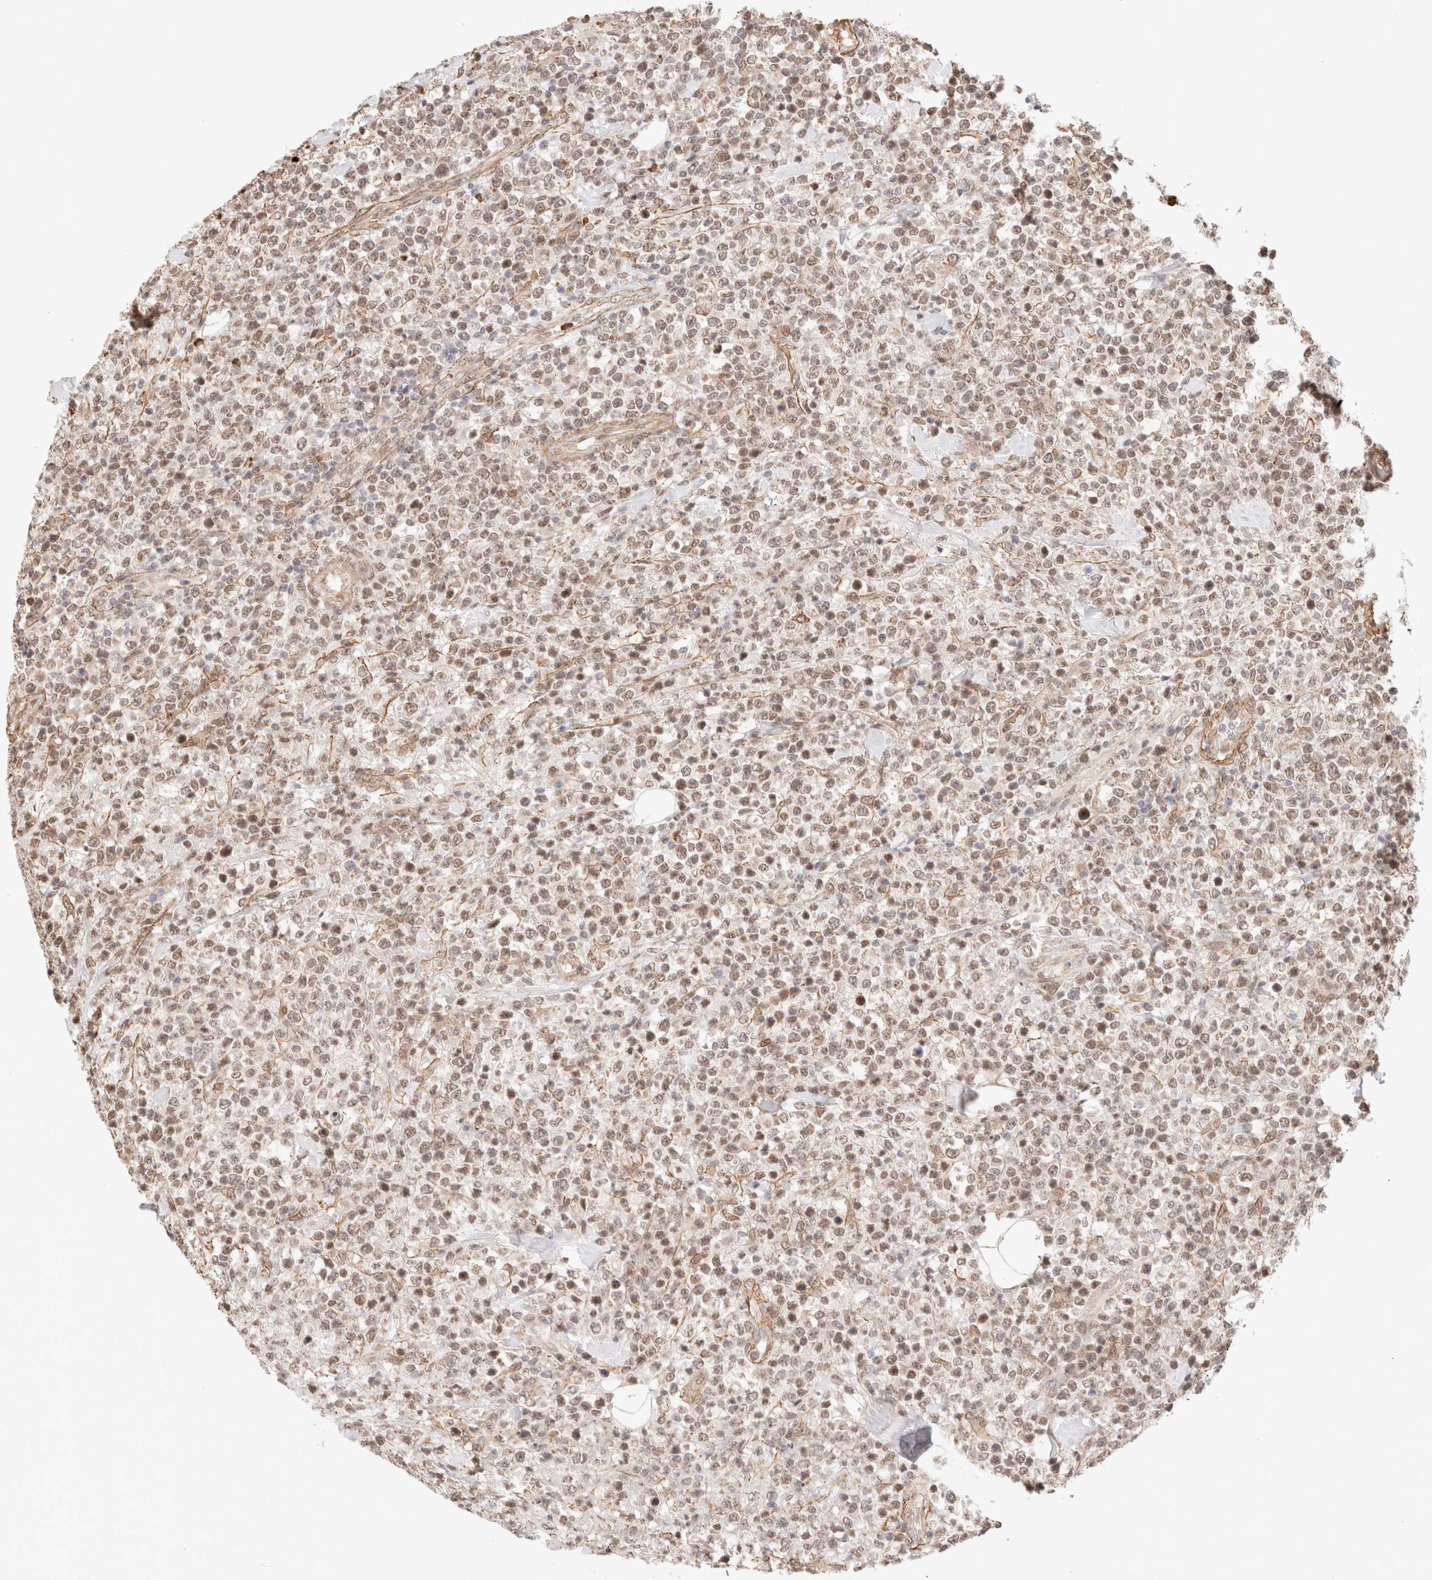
{"staining": {"intensity": "moderate", "quantity": ">75%", "location": "cytoplasmic/membranous"}, "tissue": "lymphoma", "cell_type": "Tumor cells", "image_type": "cancer", "snomed": [{"axis": "morphology", "description": "Malignant lymphoma, non-Hodgkin's type, High grade"}, {"axis": "topography", "description": "Colon"}], "caption": "Protein analysis of lymphoma tissue demonstrates moderate cytoplasmic/membranous expression in approximately >75% of tumor cells. The staining was performed using DAB to visualize the protein expression in brown, while the nuclei were stained in blue with hematoxylin (Magnification: 20x).", "gene": "BRPF3", "patient": {"sex": "female", "age": 53}}